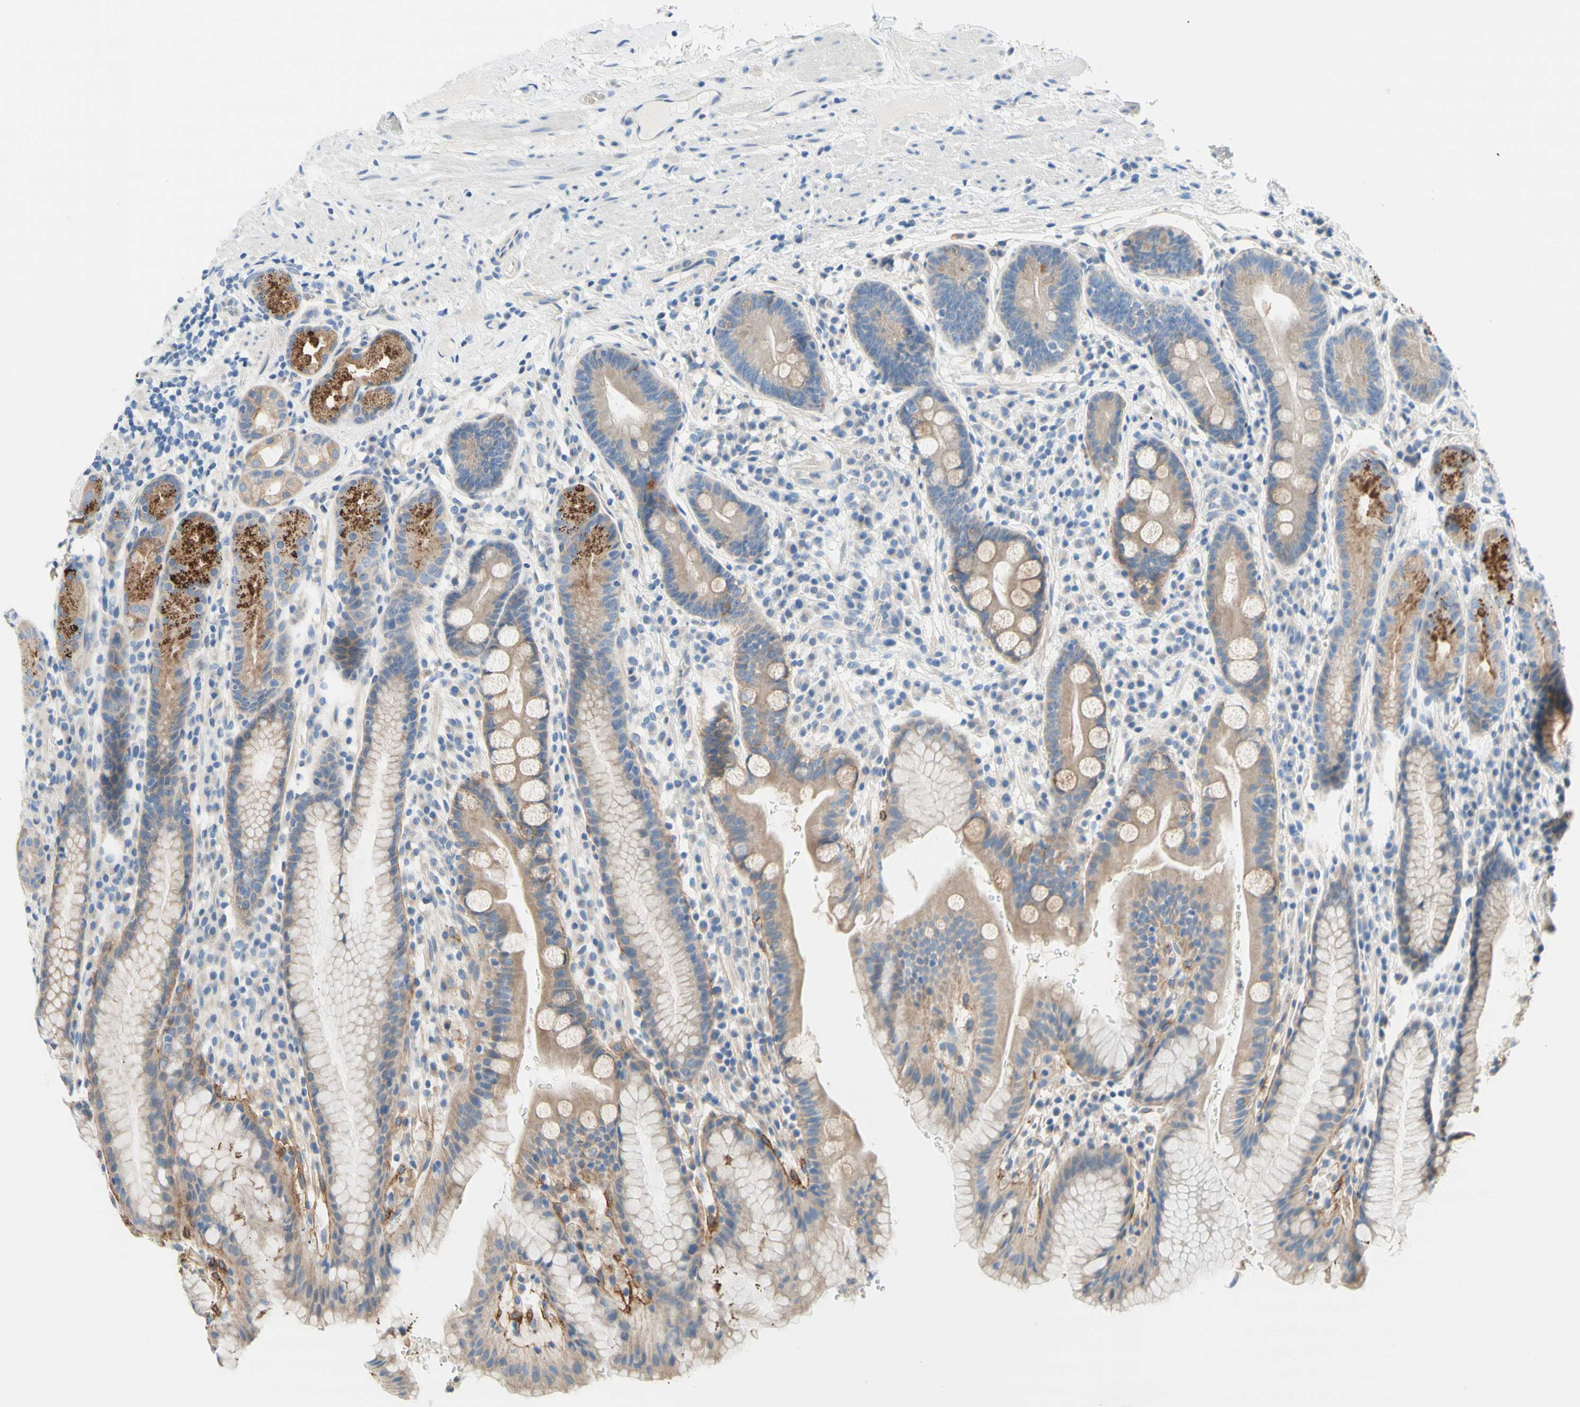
{"staining": {"intensity": "strong", "quantity": "<25%", "location": "cytoplasmic/membranous"}, "tissue": "stomach", "cell_type": "Glandular cells", "image_type": "normal", "snomed": [{"axis": "morphology", "description": "Normal tissue, NOS"}, {"axis": "topography", "description": "Stomach, lower"}], "caption": "DAB immunohistochemical staining of benign human stomach exhibits strong cytoplasmic/membranous protein positivity in approximately <25% of glandular cells.", "gene": "F3", "patient": {"sex": "male", "age": 52}}